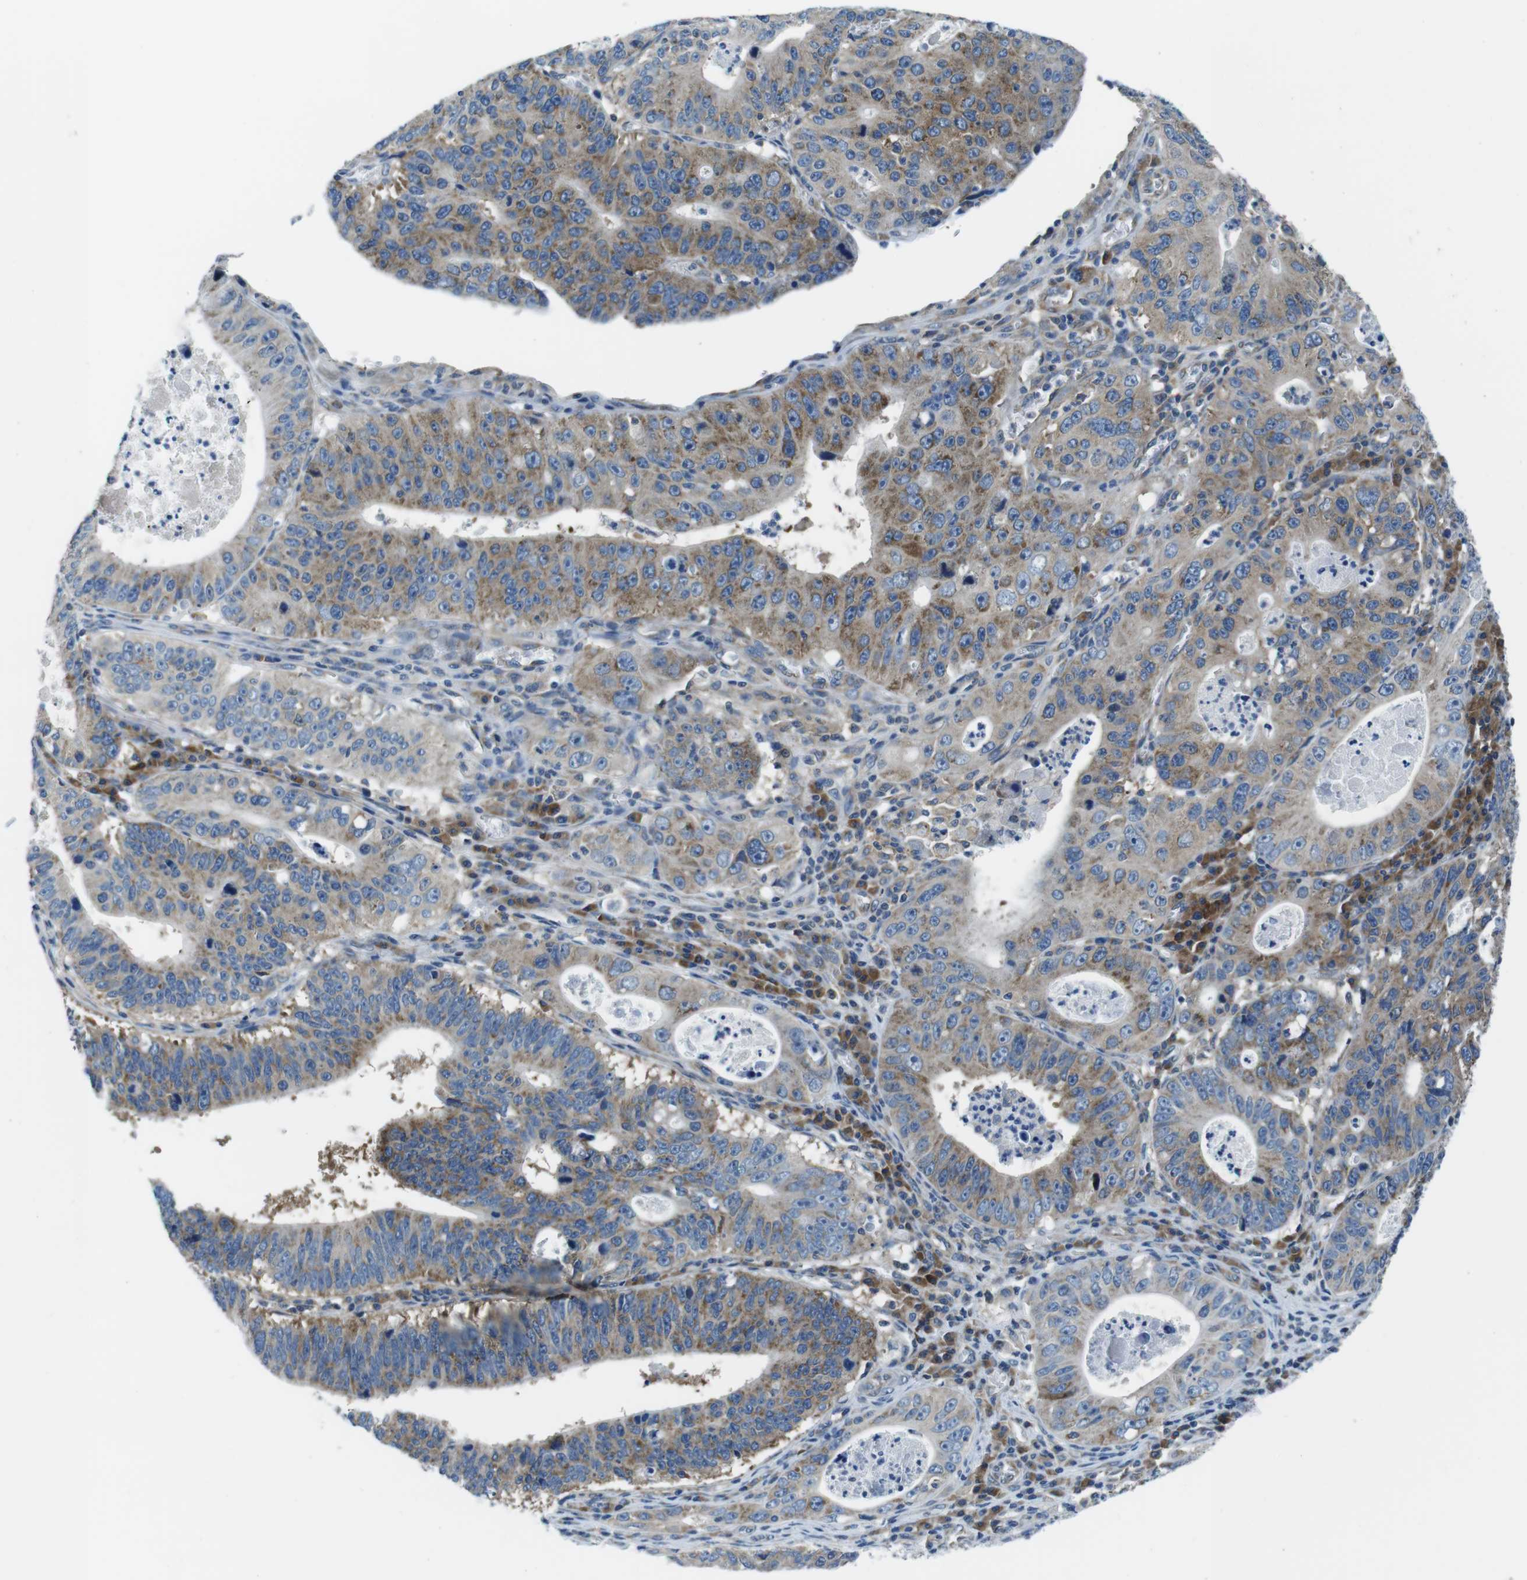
{"staining": {"intensity": "moderate", "quantity": ">75%", "location": "cytoplasmic/membranous"}, "tissue": "stomach cancer", "cell_type": "Tumor cells", "image_type": "cancer", "snomed": [{"axis": "morphology", "description": "Adenocarcinoma, NOS"}, {"axis": "topography", "description": "Stomach"}], "caption": "Brown immunohistochemical staining in adenocarcinoma (stomach) demonstrates moderate cytoplasmic/membranous expression in about >75% of tumor cells.", "gene": "EIF2B5", "patient": {"sex": "male", "age": 59}}